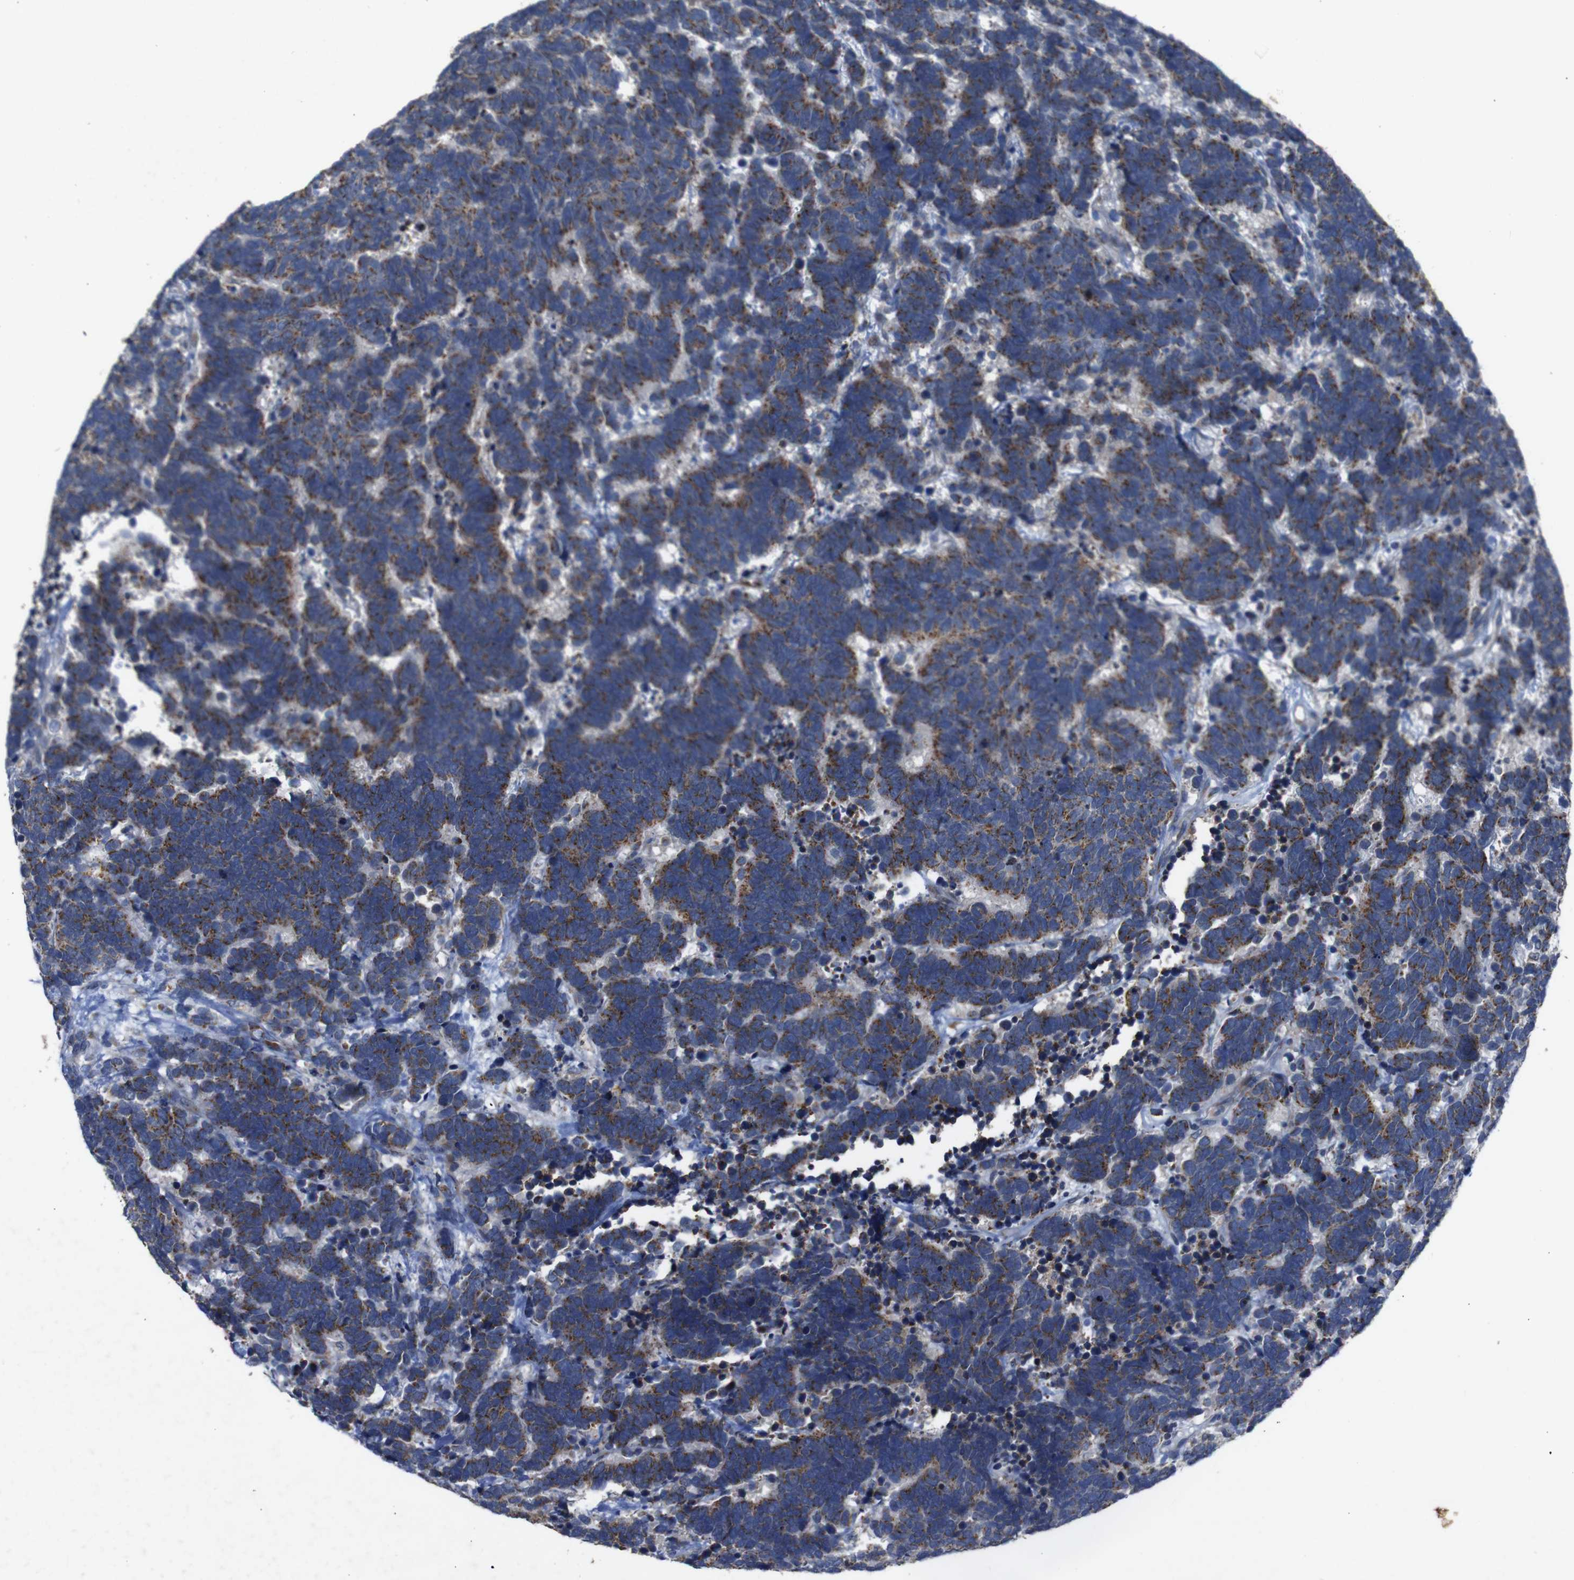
{"staining": {"intensity": "moderate", "quantity": ">75%", "location": "cytoplasmic/membranous"}, "tissue": "carcinoid", "cell_type": "Tumor cells", "image_type": "cancer", "snomed": [{"axis": "morphology", "description": "Carcinoma, NOS"}, {"axis": "morphology", "description": "Carcinoid, malignant, NOS"}, {"axis": "topography", "description": "Urinary bladder"}], "caption": "Human carcinoma stained with a protein marker displays moderate staining in tumor cells.", "gene": "CHST10", "patient": {"sex": "male", "age": 57}}